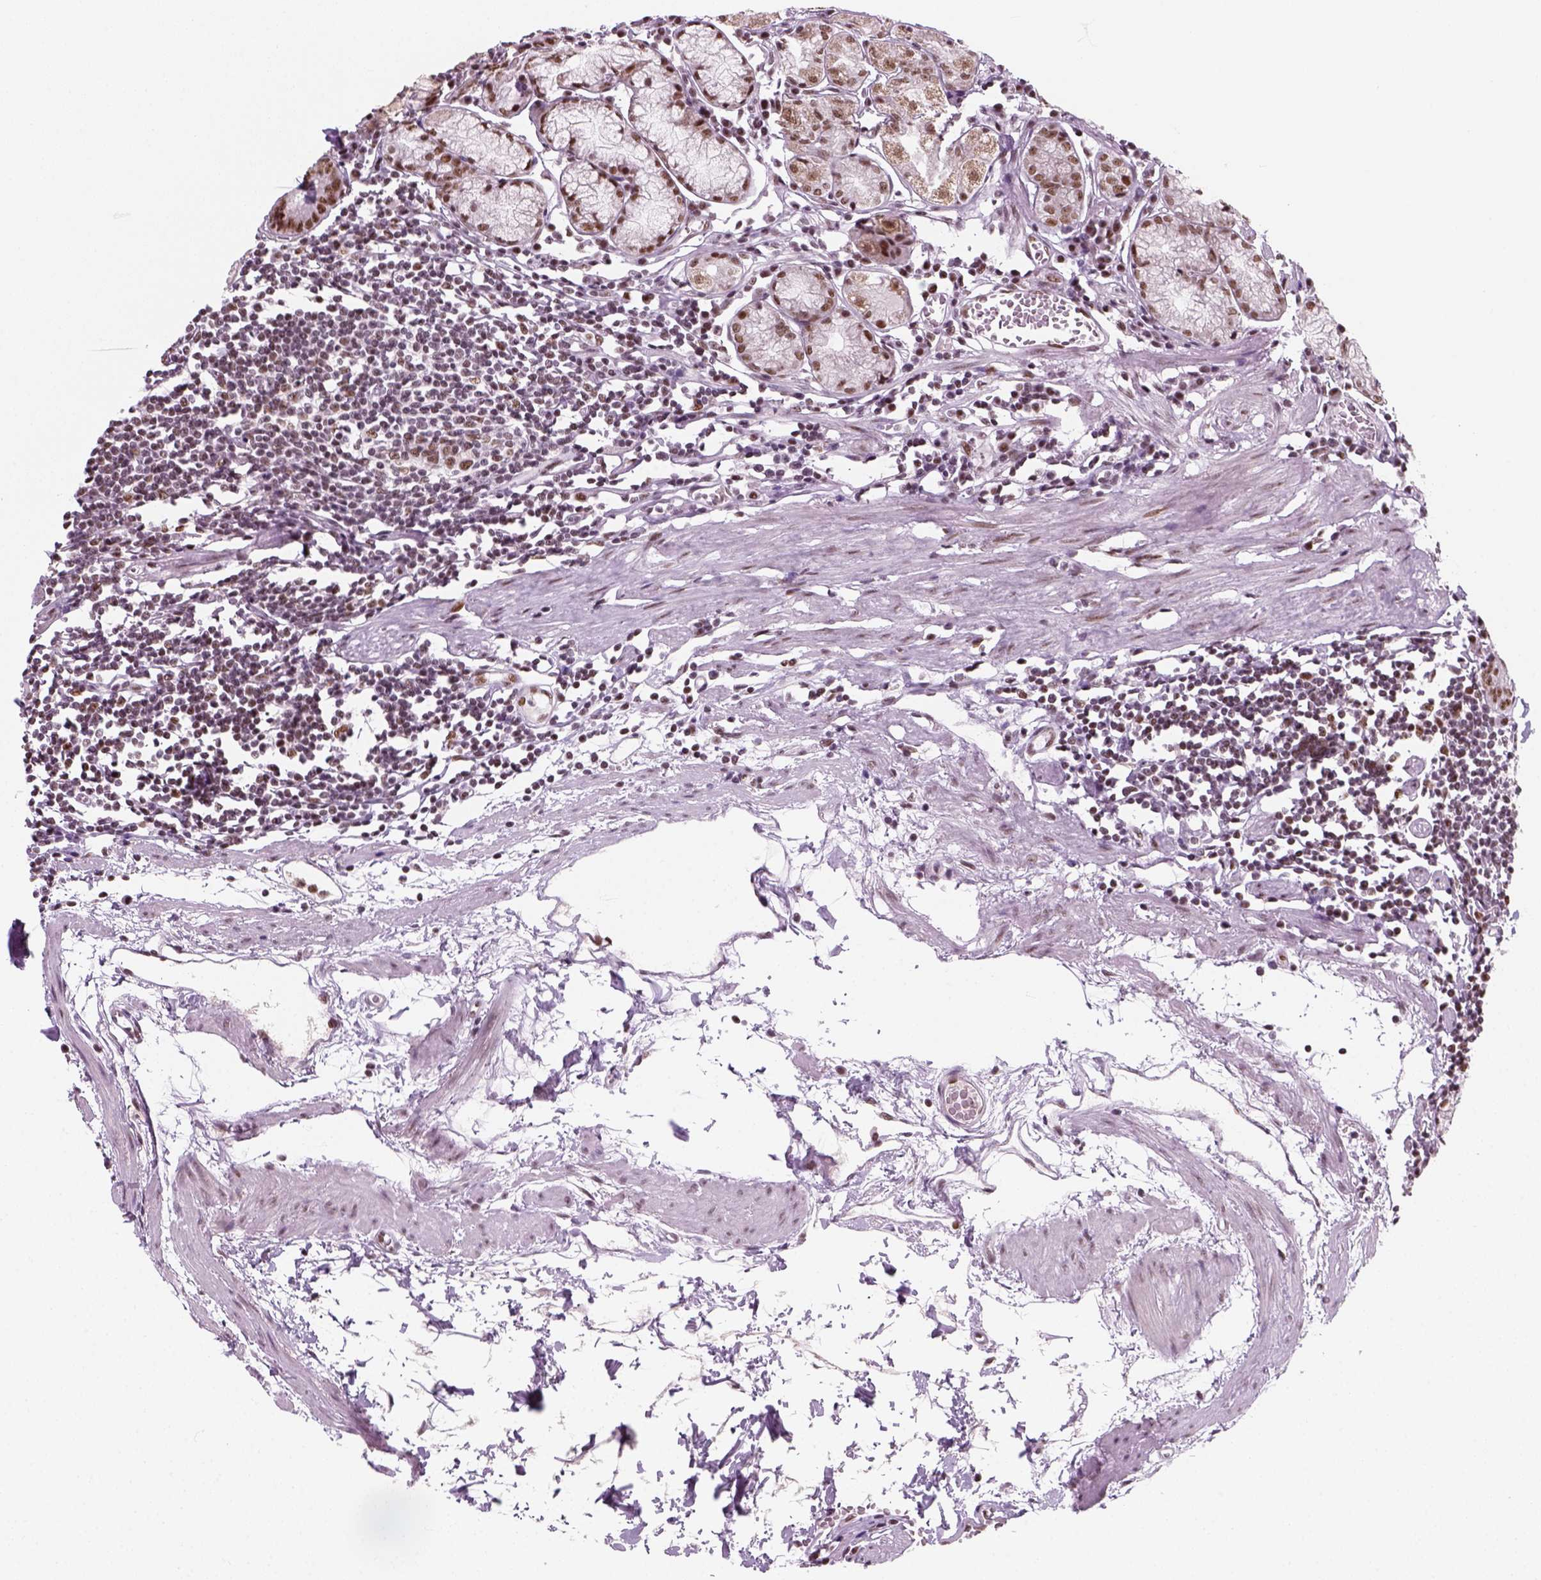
{"staining": {"intensity": "moderate", "quantity": ">75%", "location": "nuclear"}, "tissue": "stomach", "cell_type": "Glandular cells", "image_type": "normal", "snomed": [{"axis": "morphology", "description": "Normal tissue, NOS"}, {"axis": "topography", "description": "Stomach"}], "caption": "Stomach stained with DAB immunohistochemistry (IHC) reveals medium levels of moderate nuclear expression in about >75% of glandular cells.", "gene": "GTF2F1", "patient": {"sex": "male", "age": 55}}